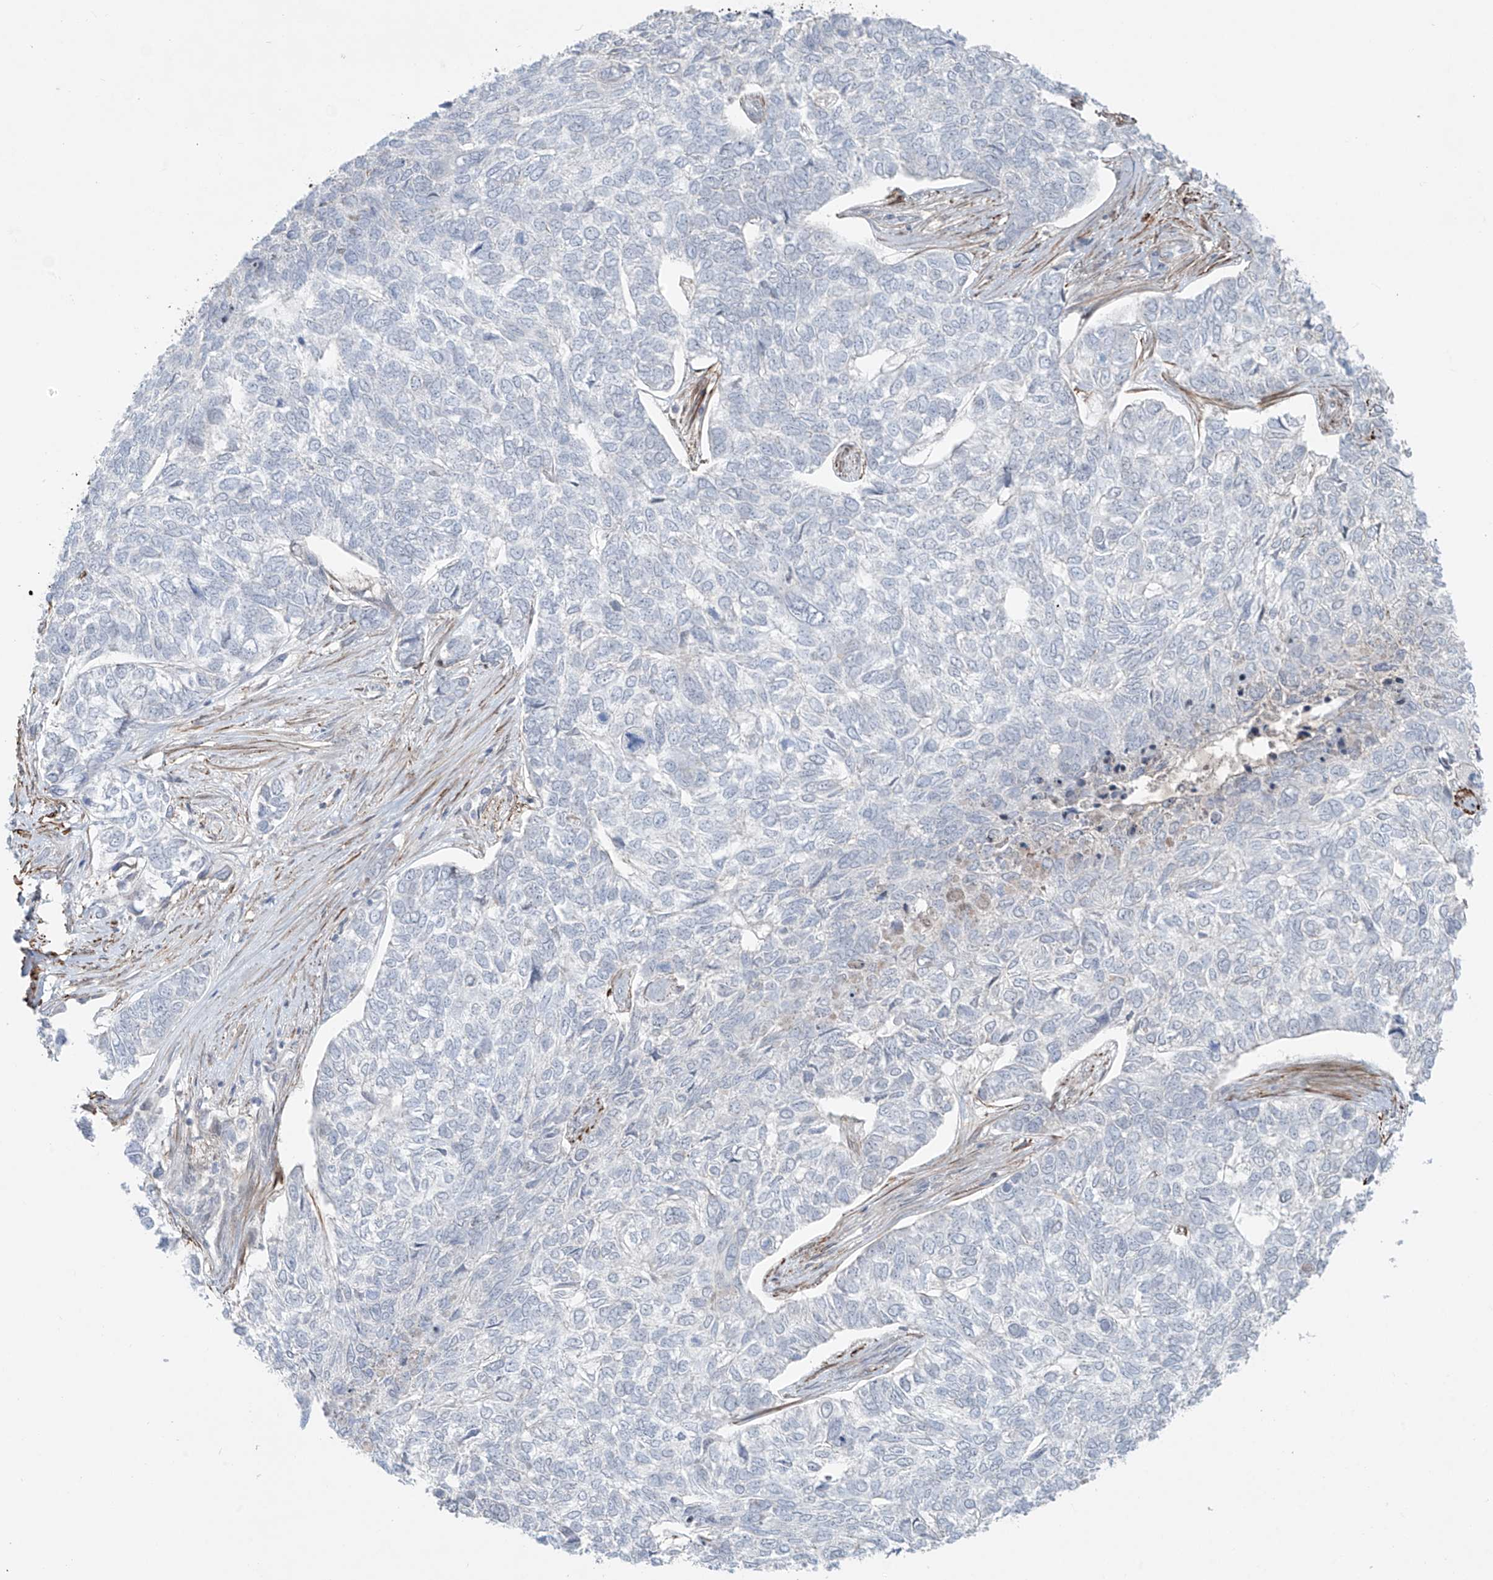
{"staining": {"intensity": "negative", "quantity": "none", "location": "none"}, "tissue": "skin cancer", "cell_type": "Tumor cells", "image_type": "cancer", "snomed": [{"axis": "morphology", "description": "Basal cell carcinoma"}, {"axis": "topography", "description": "Skin"}], "caption": "DAB (3,3'-diaminobenzidine) immunohistochemical staining of skin basal cell carcinoma reveals no significant expression in tumor cells.", "gene": "RASGEF1A", "patient": {"sex": "female", "age": 65}}